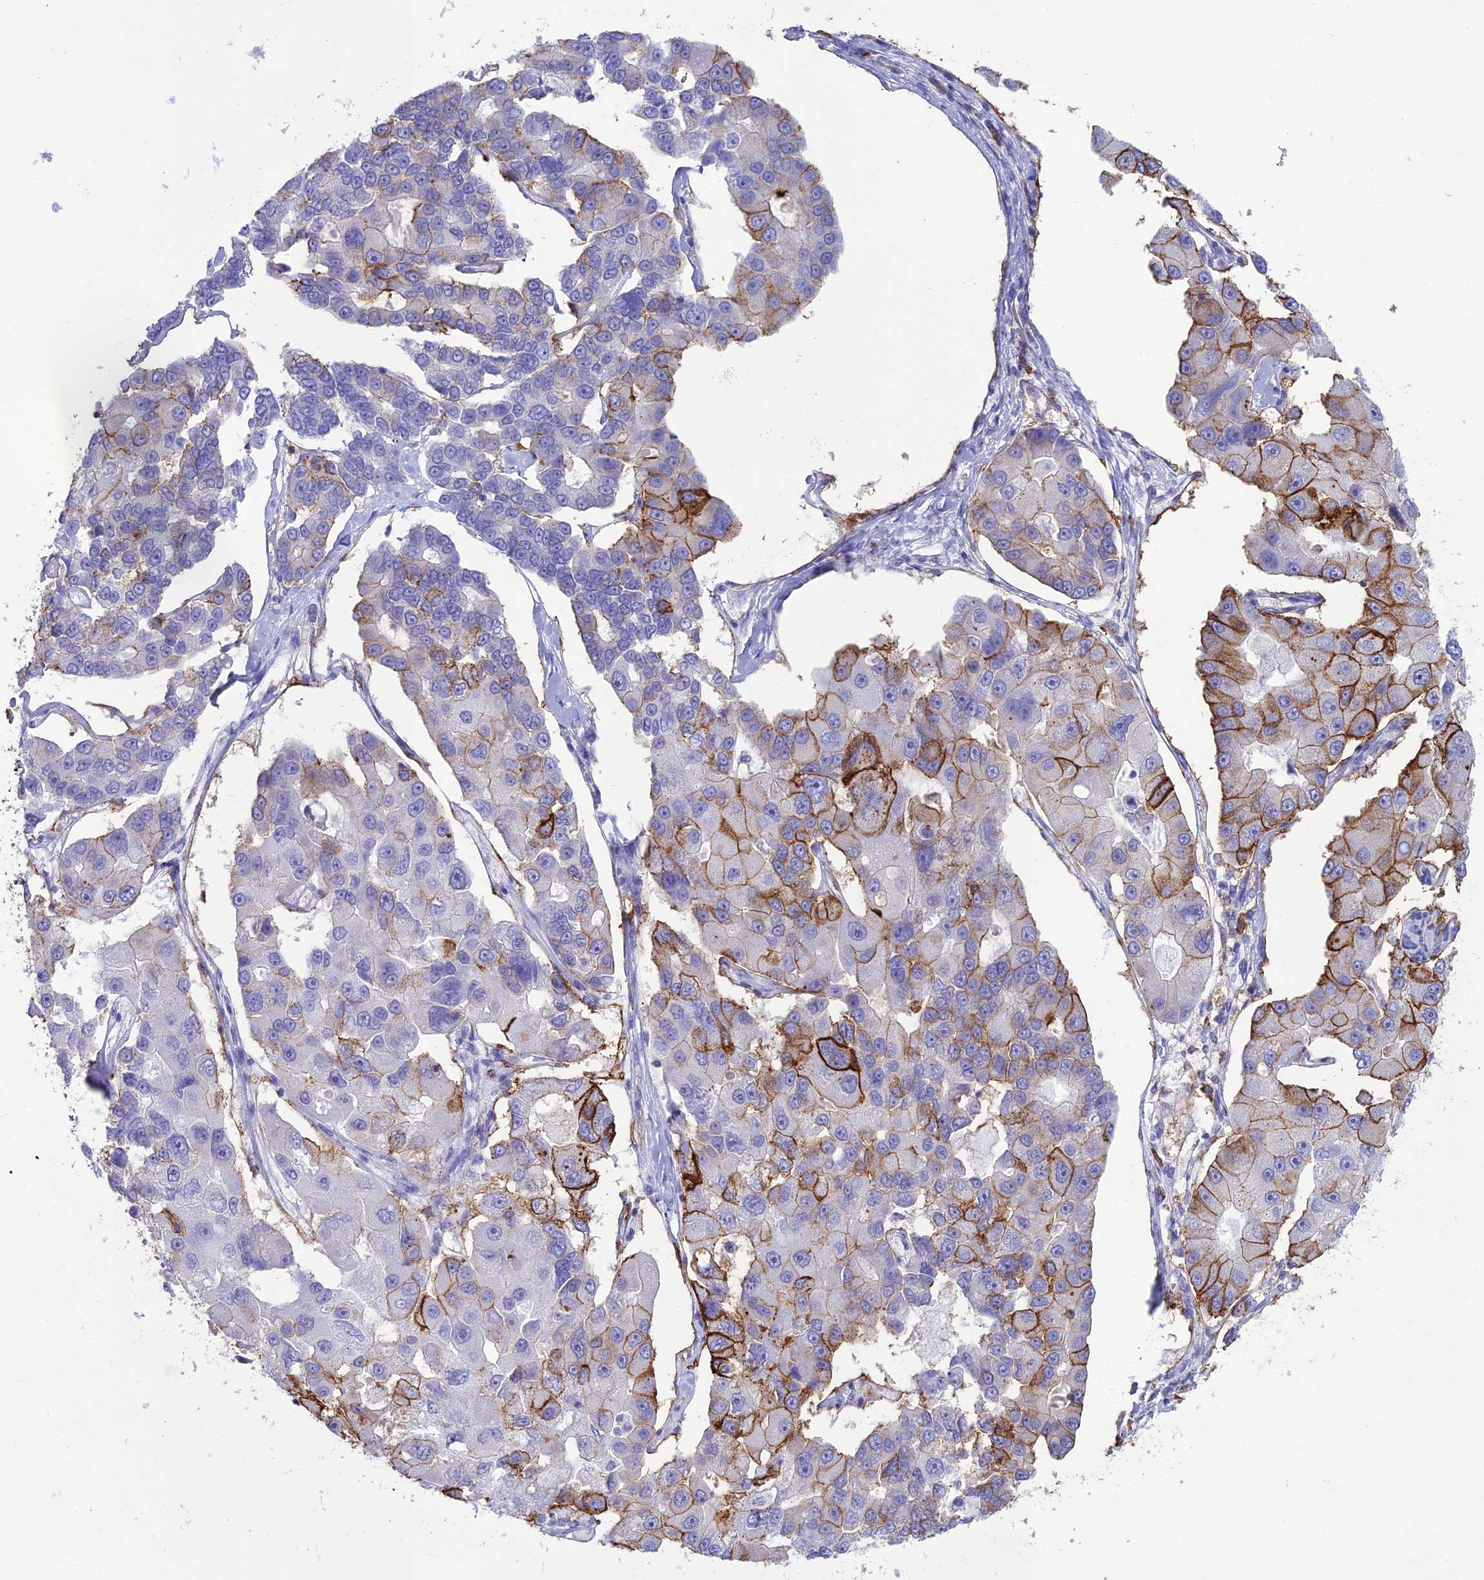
{"staining": {"intensity": "strong", "quantity": "25%-75%", "location": "cytoplasmic/membranous"}, "tissue": "lung cancer", "cell_type": "Tumor cells", "image_type": "cancer", "snomed": [{"axis": "morphology", "description": "Adenocarcinoma, NOS"}, {"axis": "topography", "description": "Lung"}], "caption": "A high amount of strong cytoplasmic/membranous positivity is present in approximately 25%-75% of tumor cells in lung adenocarcinoma tissue.", "gene": "OR1Q1", "patient": {"sex": "female", "age": 54}}